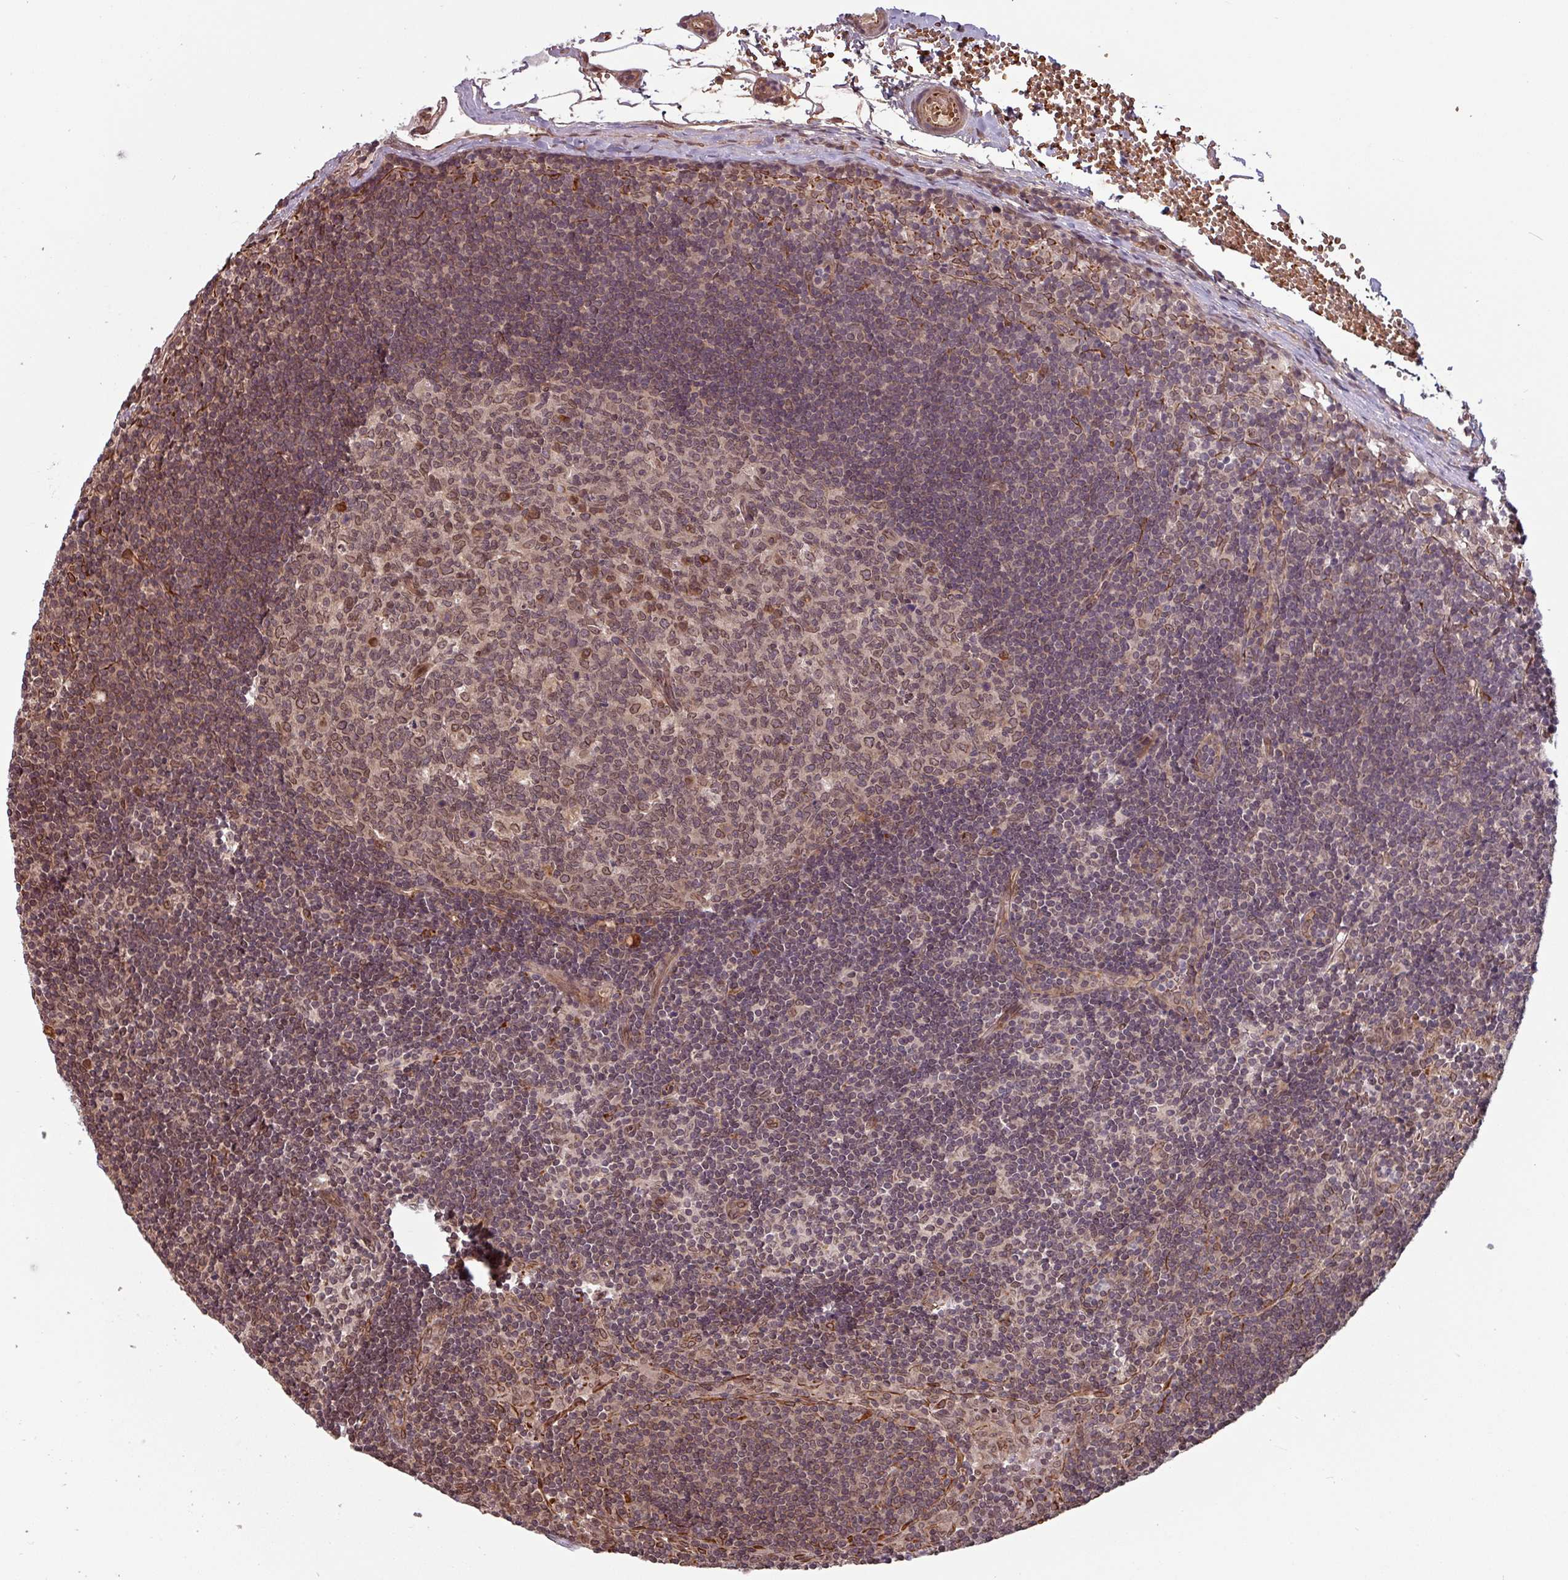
{"staining": {"intensity": "moderate", "quantity": "<25%", "location": "cytoplasmic/membranous,nuclear"}, "tissue": "lymph node", "cell_type": "Germinal center cells", "image_type": "normal", "snomed": [{"axis": "morphology", "description": "Normal tissue, NOS"}, {"axis": "topography", "description": "Lymph node"}], "caption": "High-power microscopy captured an immunohistochemistry micrograph of unremarkable lymph node, revealing moderate cytoplasmic/membranous,nuclear positivity in approximately <25% of germinal center cells.", "gene": "RBM4B", "patient": {"sex": "female", "age": 29}}